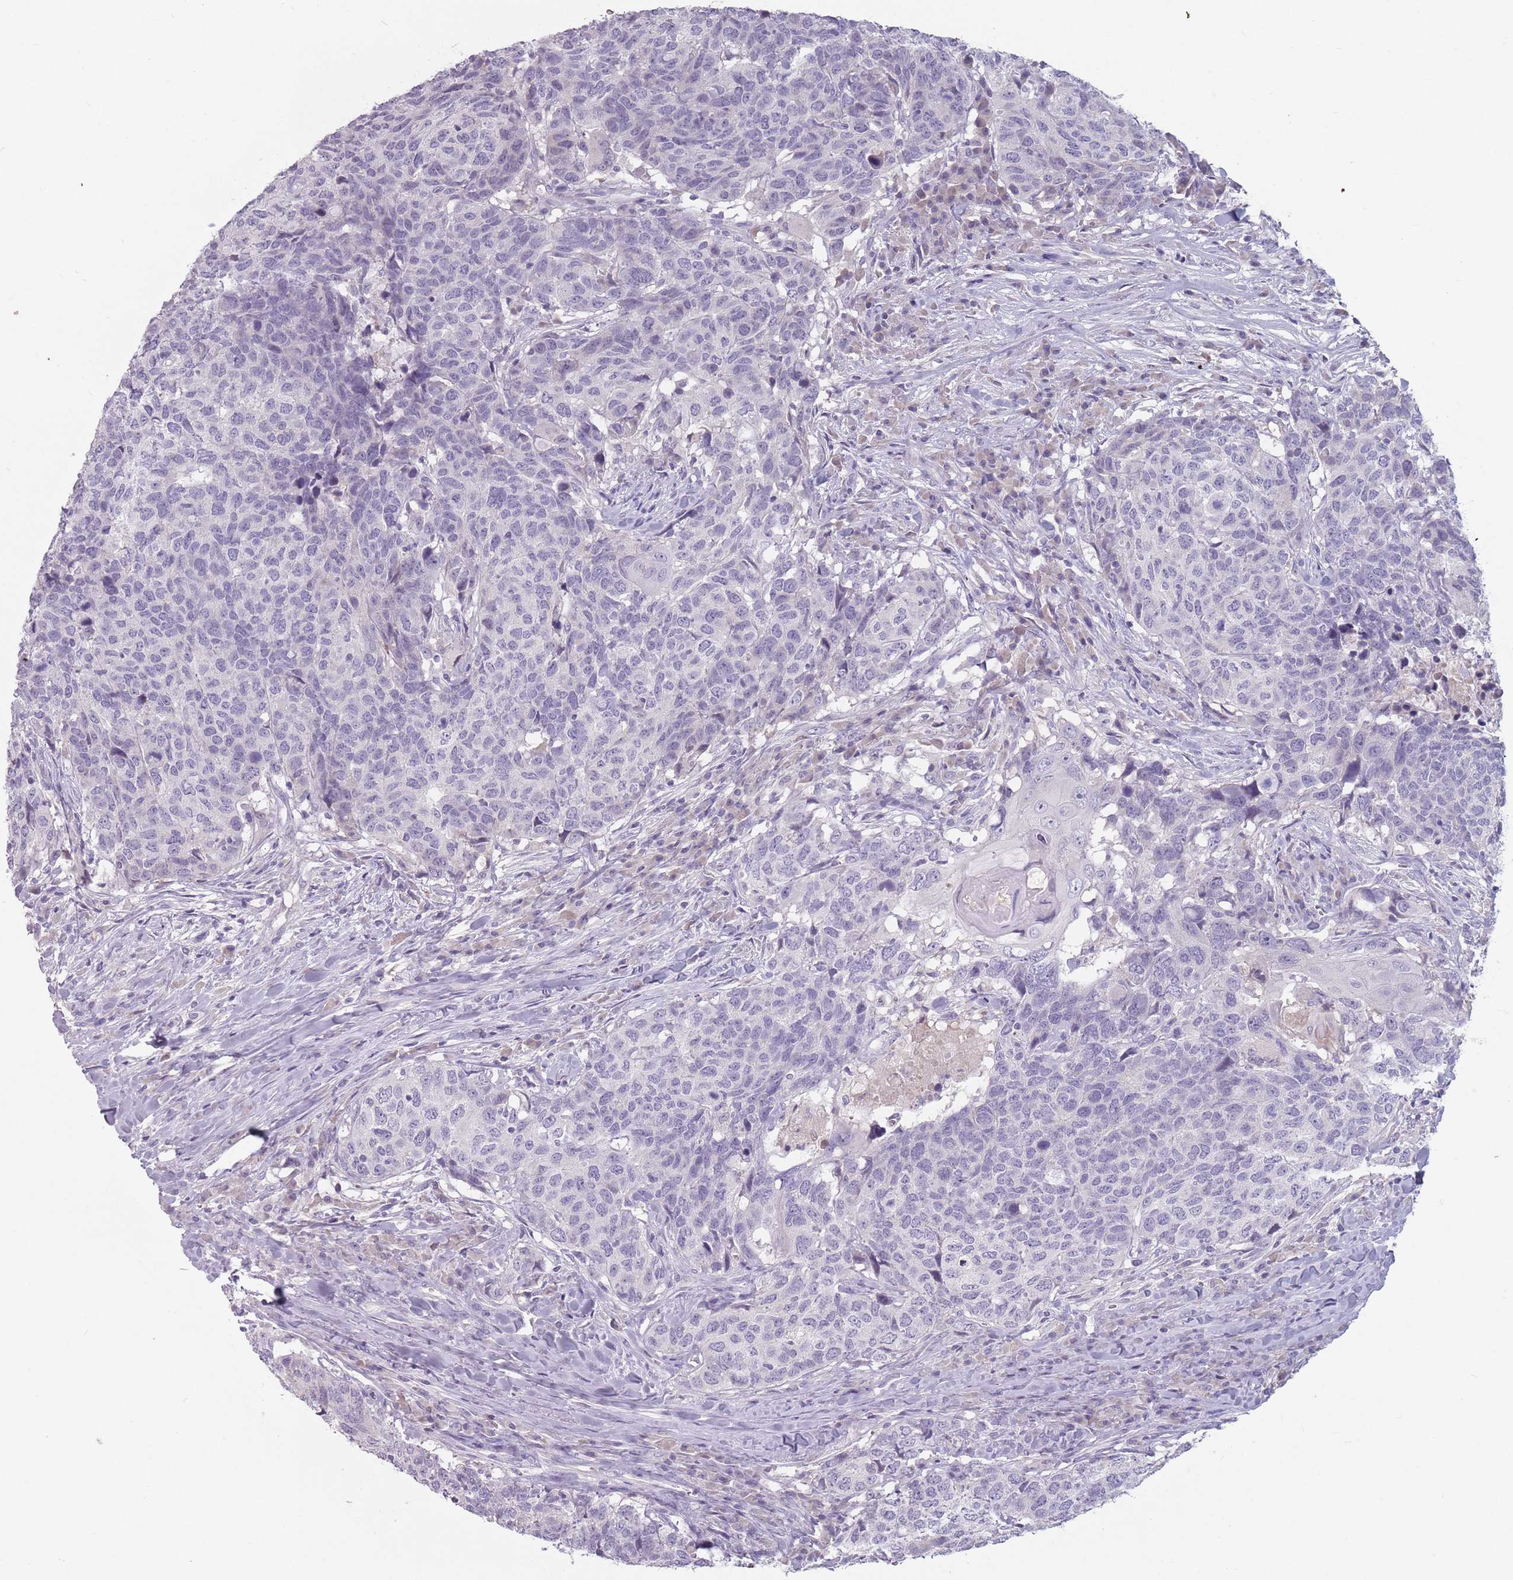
{"staining": {"intensity": "negative", "quantity": "none", "location": "none"}, "tissue": "head and neck cancer", "cell_type": "Tumor cells", "image_type": "cancer", "snomed": [{"axis": "morphology", "description": "Normal tissue, NOS"}, {"axis": "morphology", "description": "Squamous cell carcinoma, NOS"}, {"axis": "topography", "description": "Skeletal muscle"}, {"axis": "topography", "description": "Vascular tissue"}, {"axis": "topography", "description": "Peripheral nerve tissue"}, {"axis": "topography", "description": "Head-Neck"}], "caption": "A histopathology image of human head and neck cancer (squamous cell carcinoma) is negative for staining in tumor cells.", "gene": "CEP19", "patient": {"sex": "male", "age": 66}}